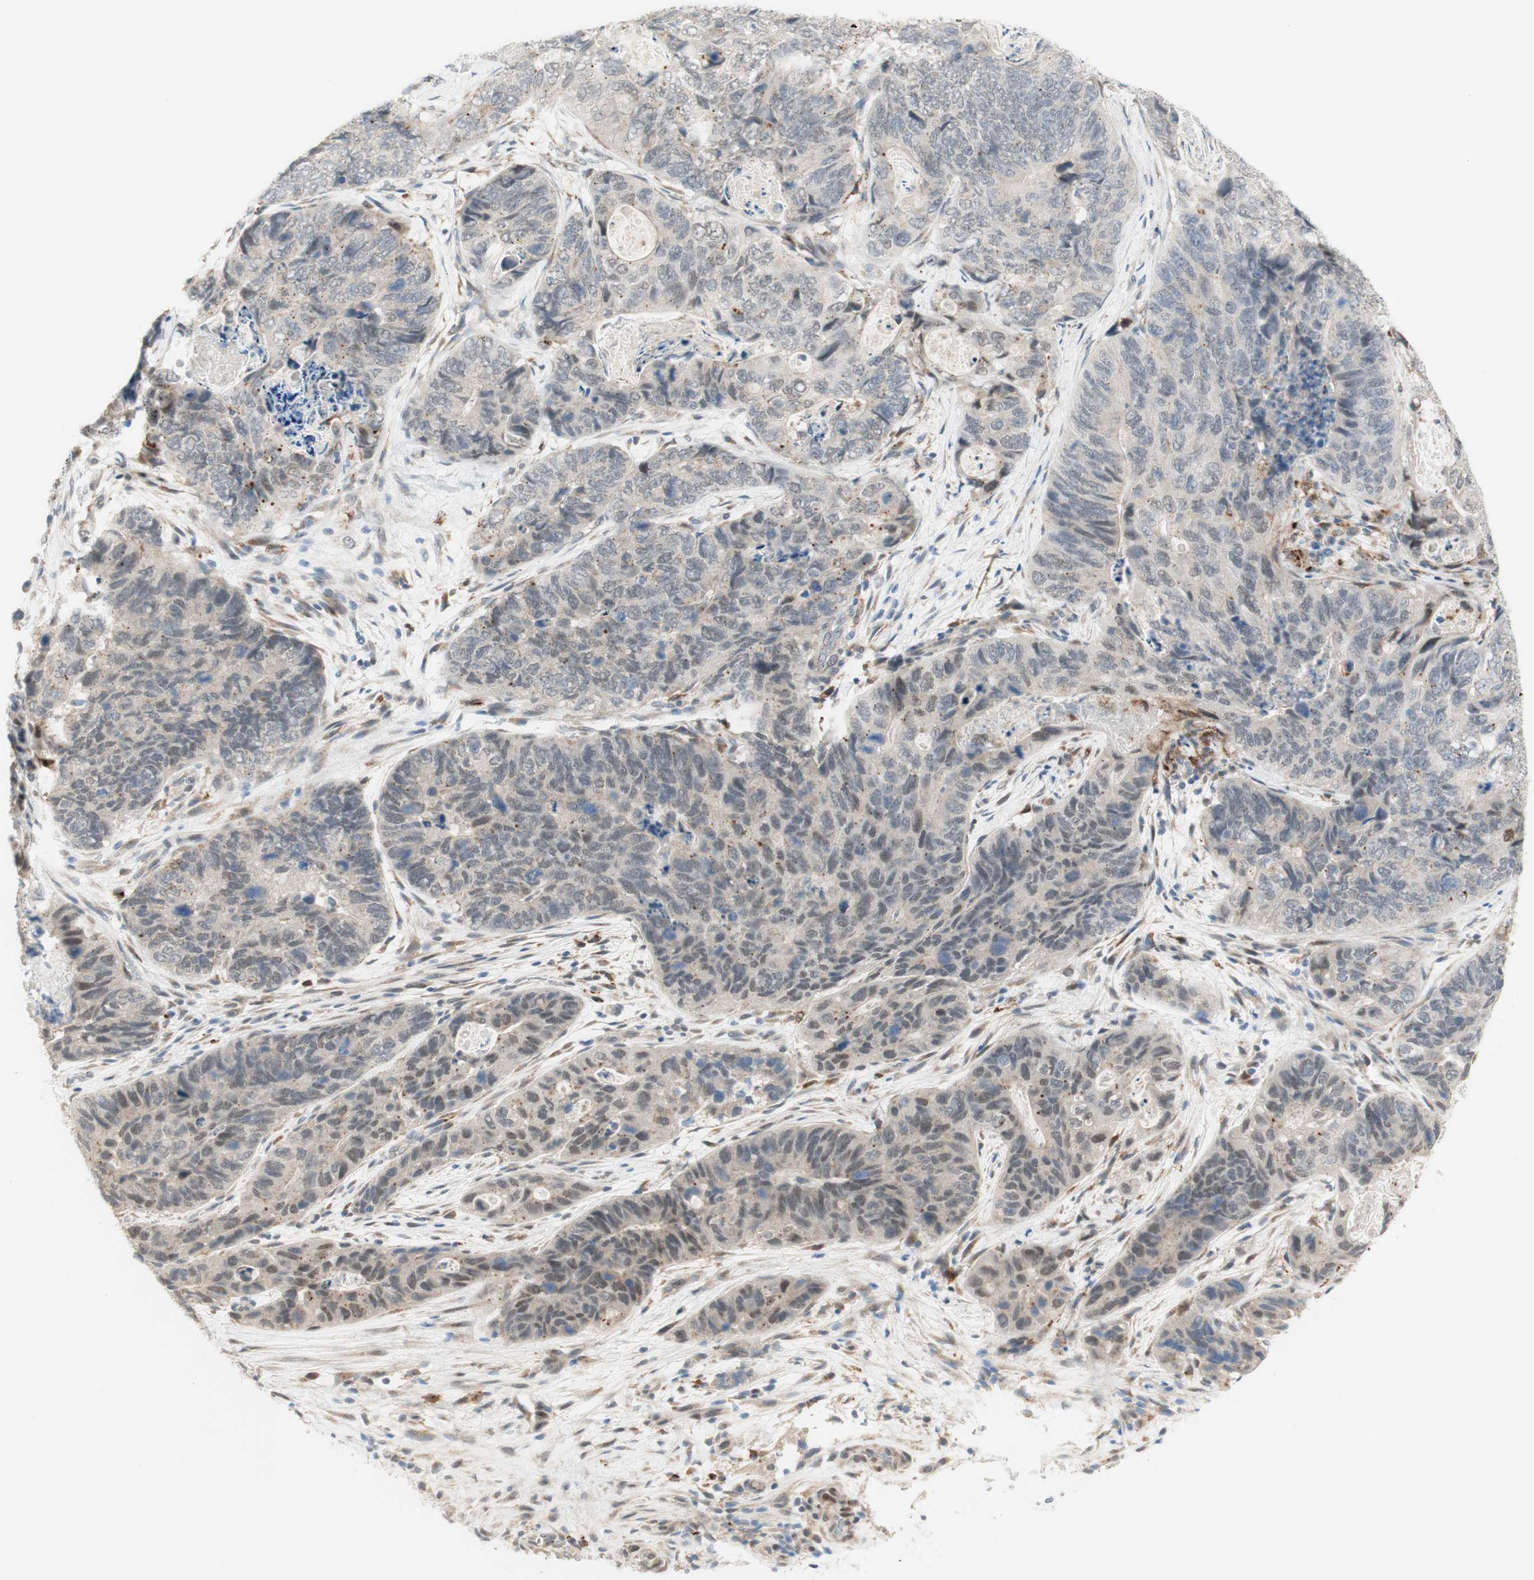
{"staining": {"intensity": "negative", "quantity": "none", "location": "none"}, "tissue": "stomach cancer", "cell_type": "Tumor cells", "image_type": "cancer", "snomed": [{"axis": "morphology", "description": "Adenocarcinoma, NOS"}, {"axis": "topography", "description": "Stomach"}], "caption": "IHC histopathology image of neoplastic tissue: stomach adenocarcinoma stained with DAB demonstrates no significant protein positivity in tumor cells.", "gene": "GAPT", "patient": {"sex": "female", "age": 89}}